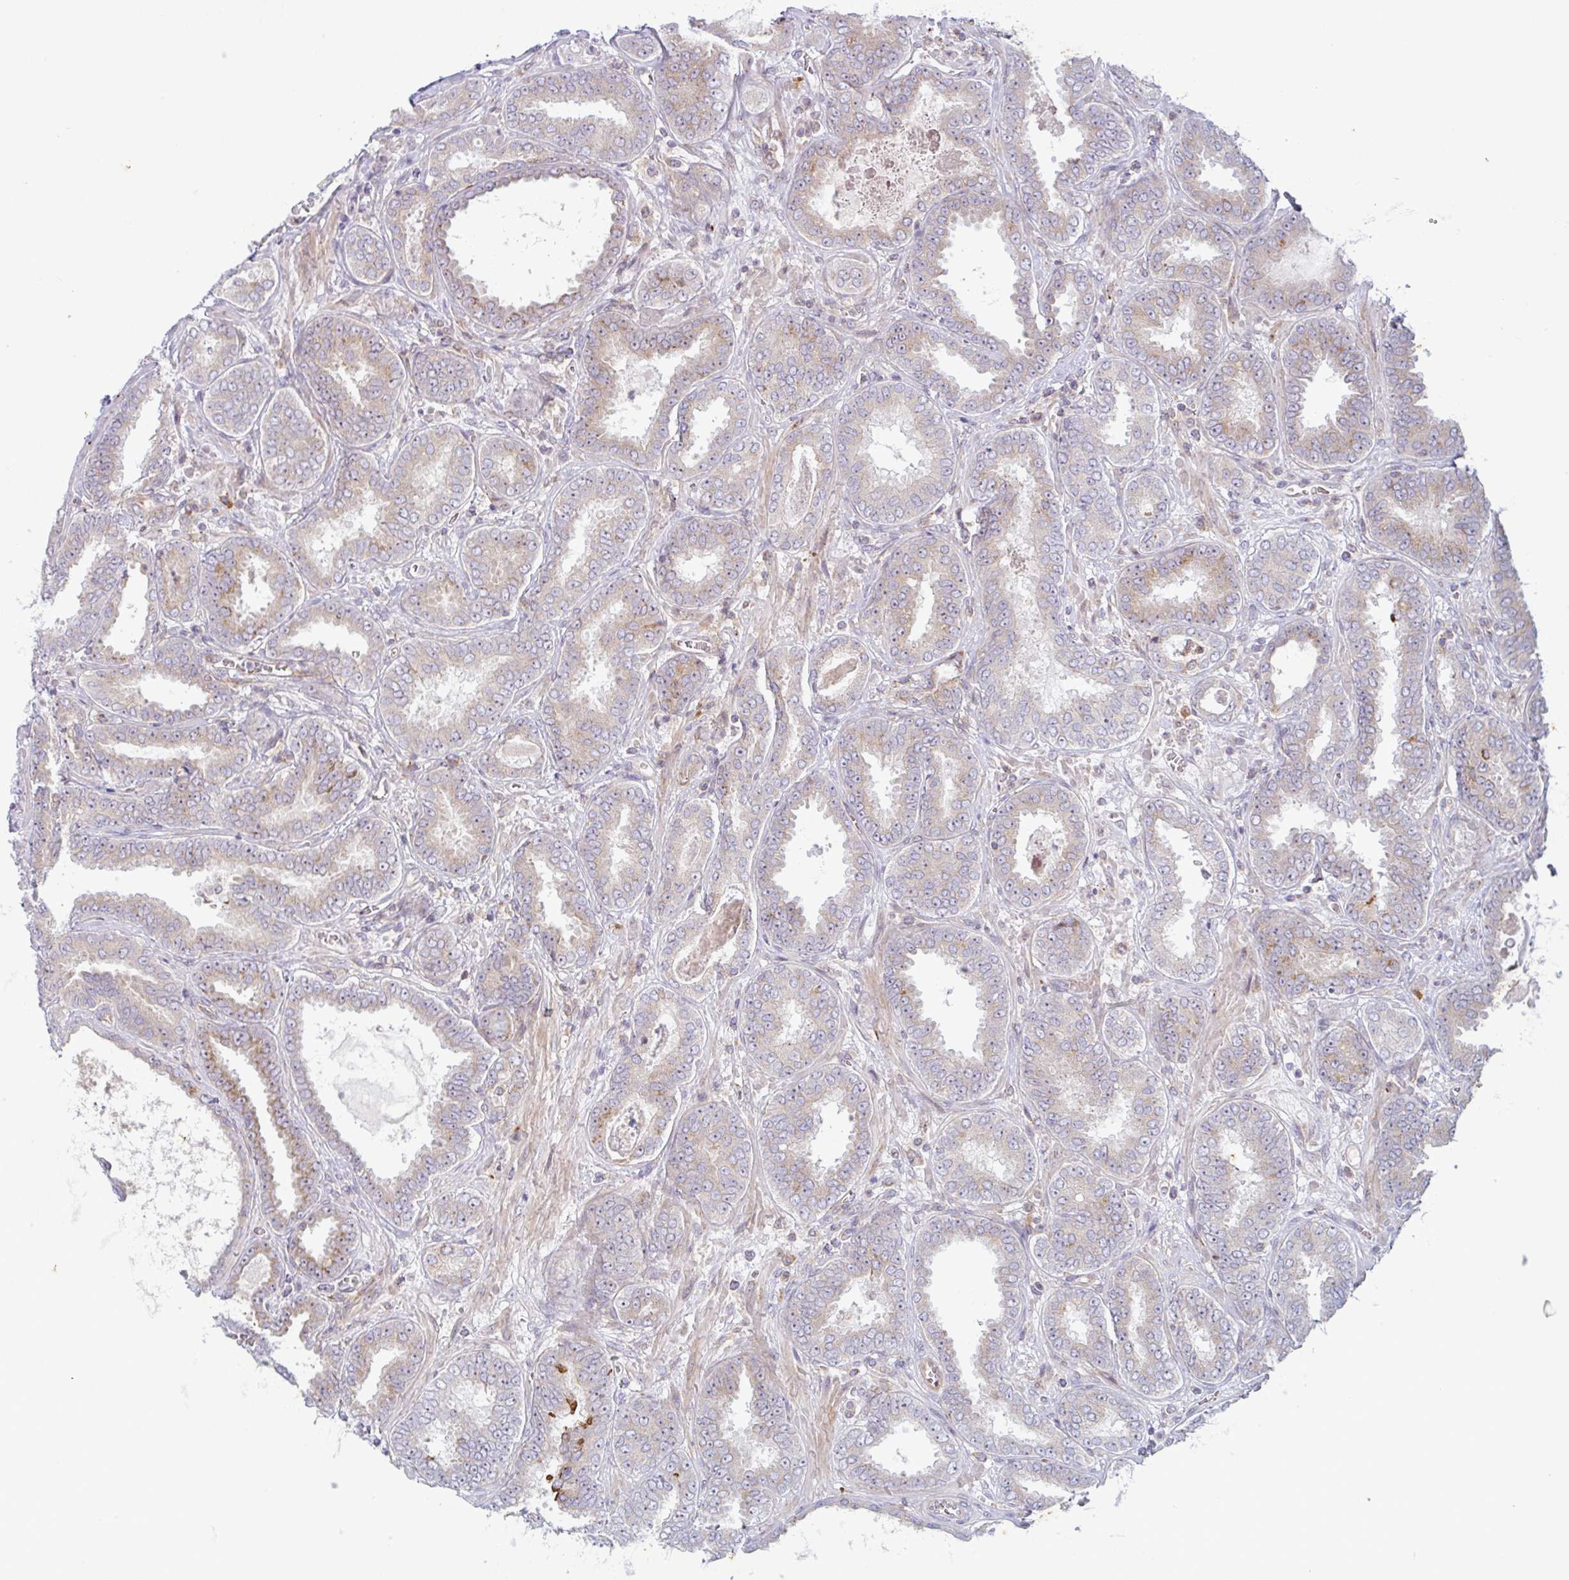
{"staining": {"intensity": "moderate", "quantity": "<25%", "location": "cytoplasmic/membranous"}, "tissue": "prostate cancer", "cell_type": "Tumor cells", "image_type": "cancer", "snomed": [{"axis": "morphology", "description": "Adenocarcinoma, High grade"}, {"axis": "topography", "description": "Prostate"}], "caption": "Prostate cancer (high-grade adenocarcinoma) tissue demonstrates moderate cytoplasmic/membranous expression in about <25% of tumor cells The staining was performed using DAB (3,3'-diaminobenzidine), with brown indicating positive protein expression. Nuclei are stained blue with hematoxylin.", "gene": "RIT1", "patient": {"sex": "male", "age": 72}}